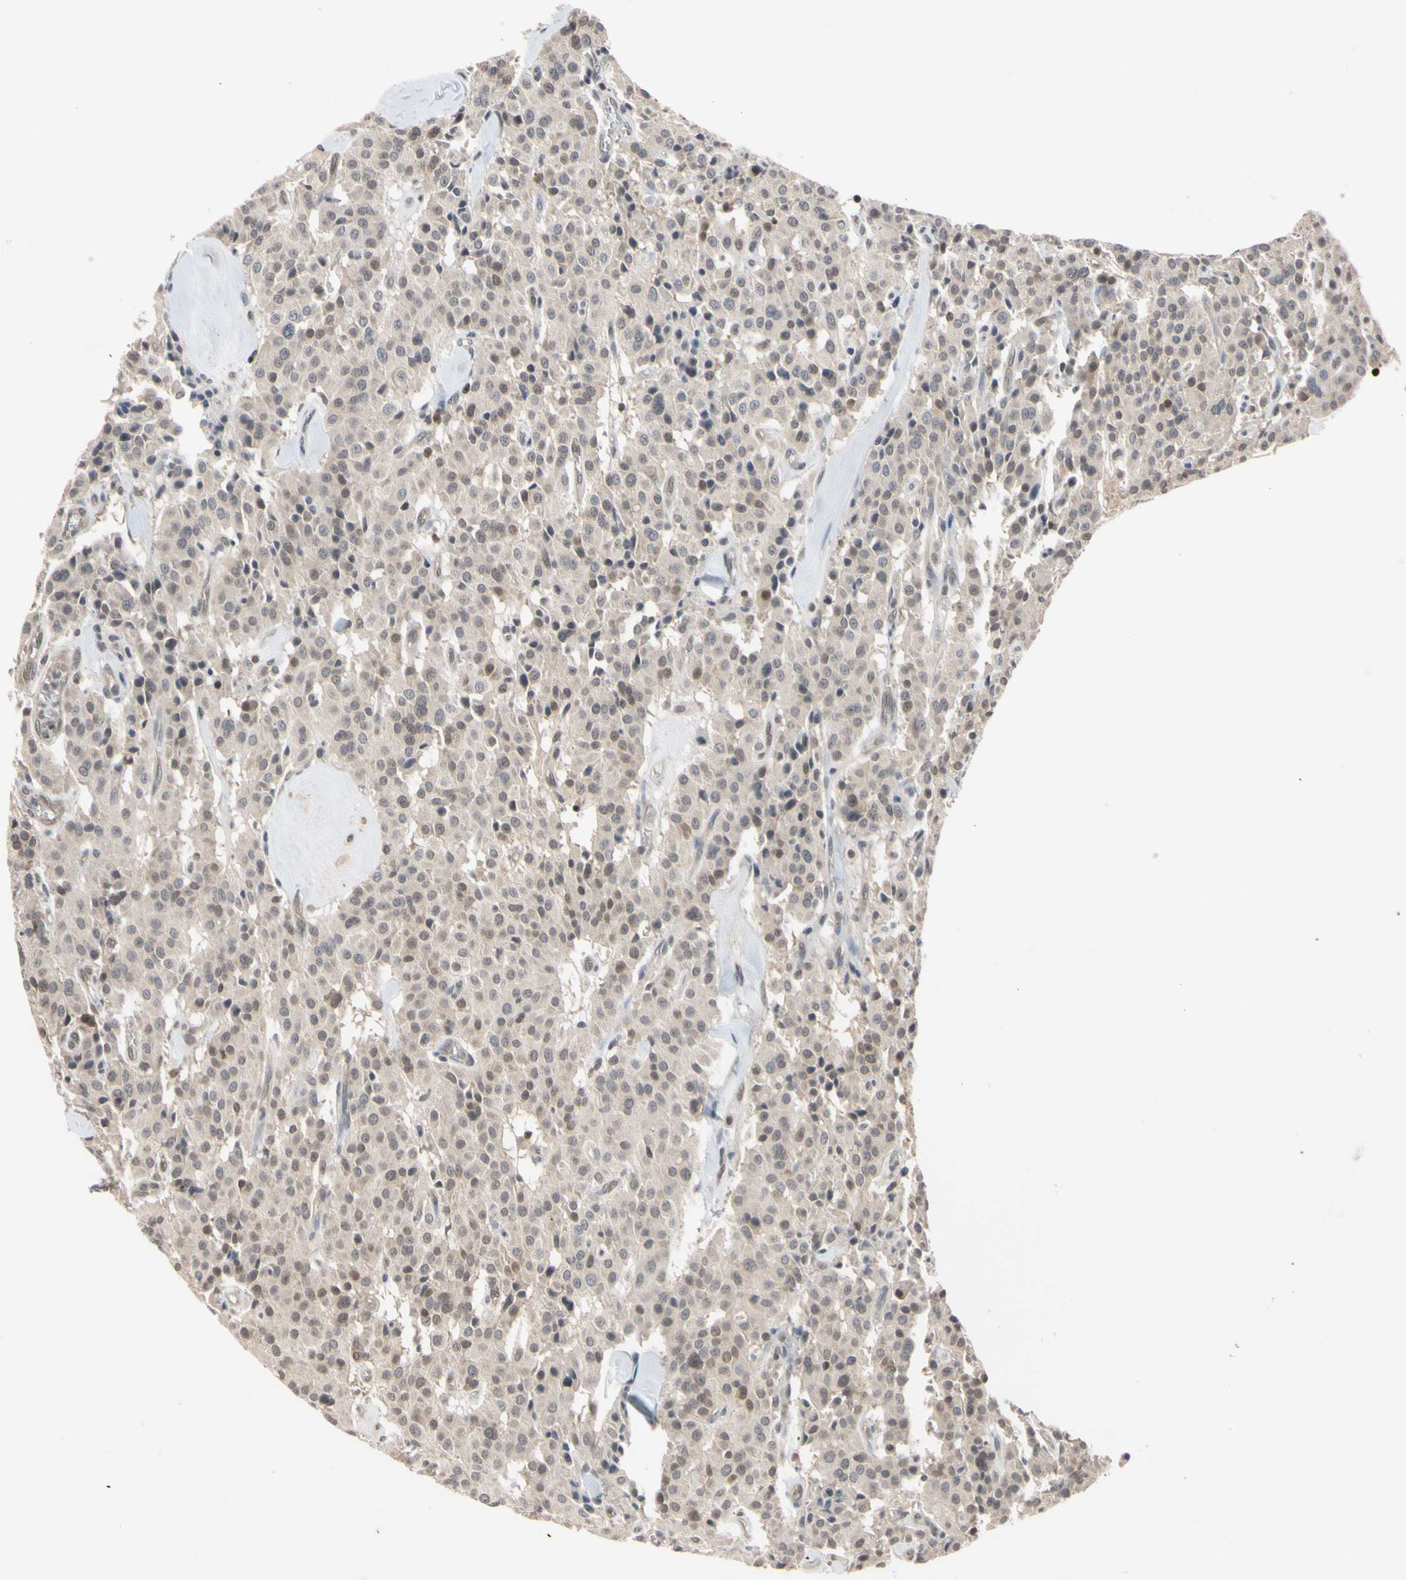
{"staining": {"intensity": "weak", "quantity": "25%-75%", "location": "cytoplasmic/membranous,nuclear"}, "tissue": "carcinoid", "cell_type": "Tumor cells", "image_type": "cancer", "snomed": [{"axis": "morphology", "description": "Carcinoid, malignant, NOS"}, {"axis": "topography", "description": "Lung"}], "caption": "Brown immunohistochemical staining in human carcinoid exhibits weak cytoplasmic/membranous and nuclear staining in about 25%-75% of tumor cells.", "gene": "UBE2I", "patient": {"sex": "male", "age": 30}}